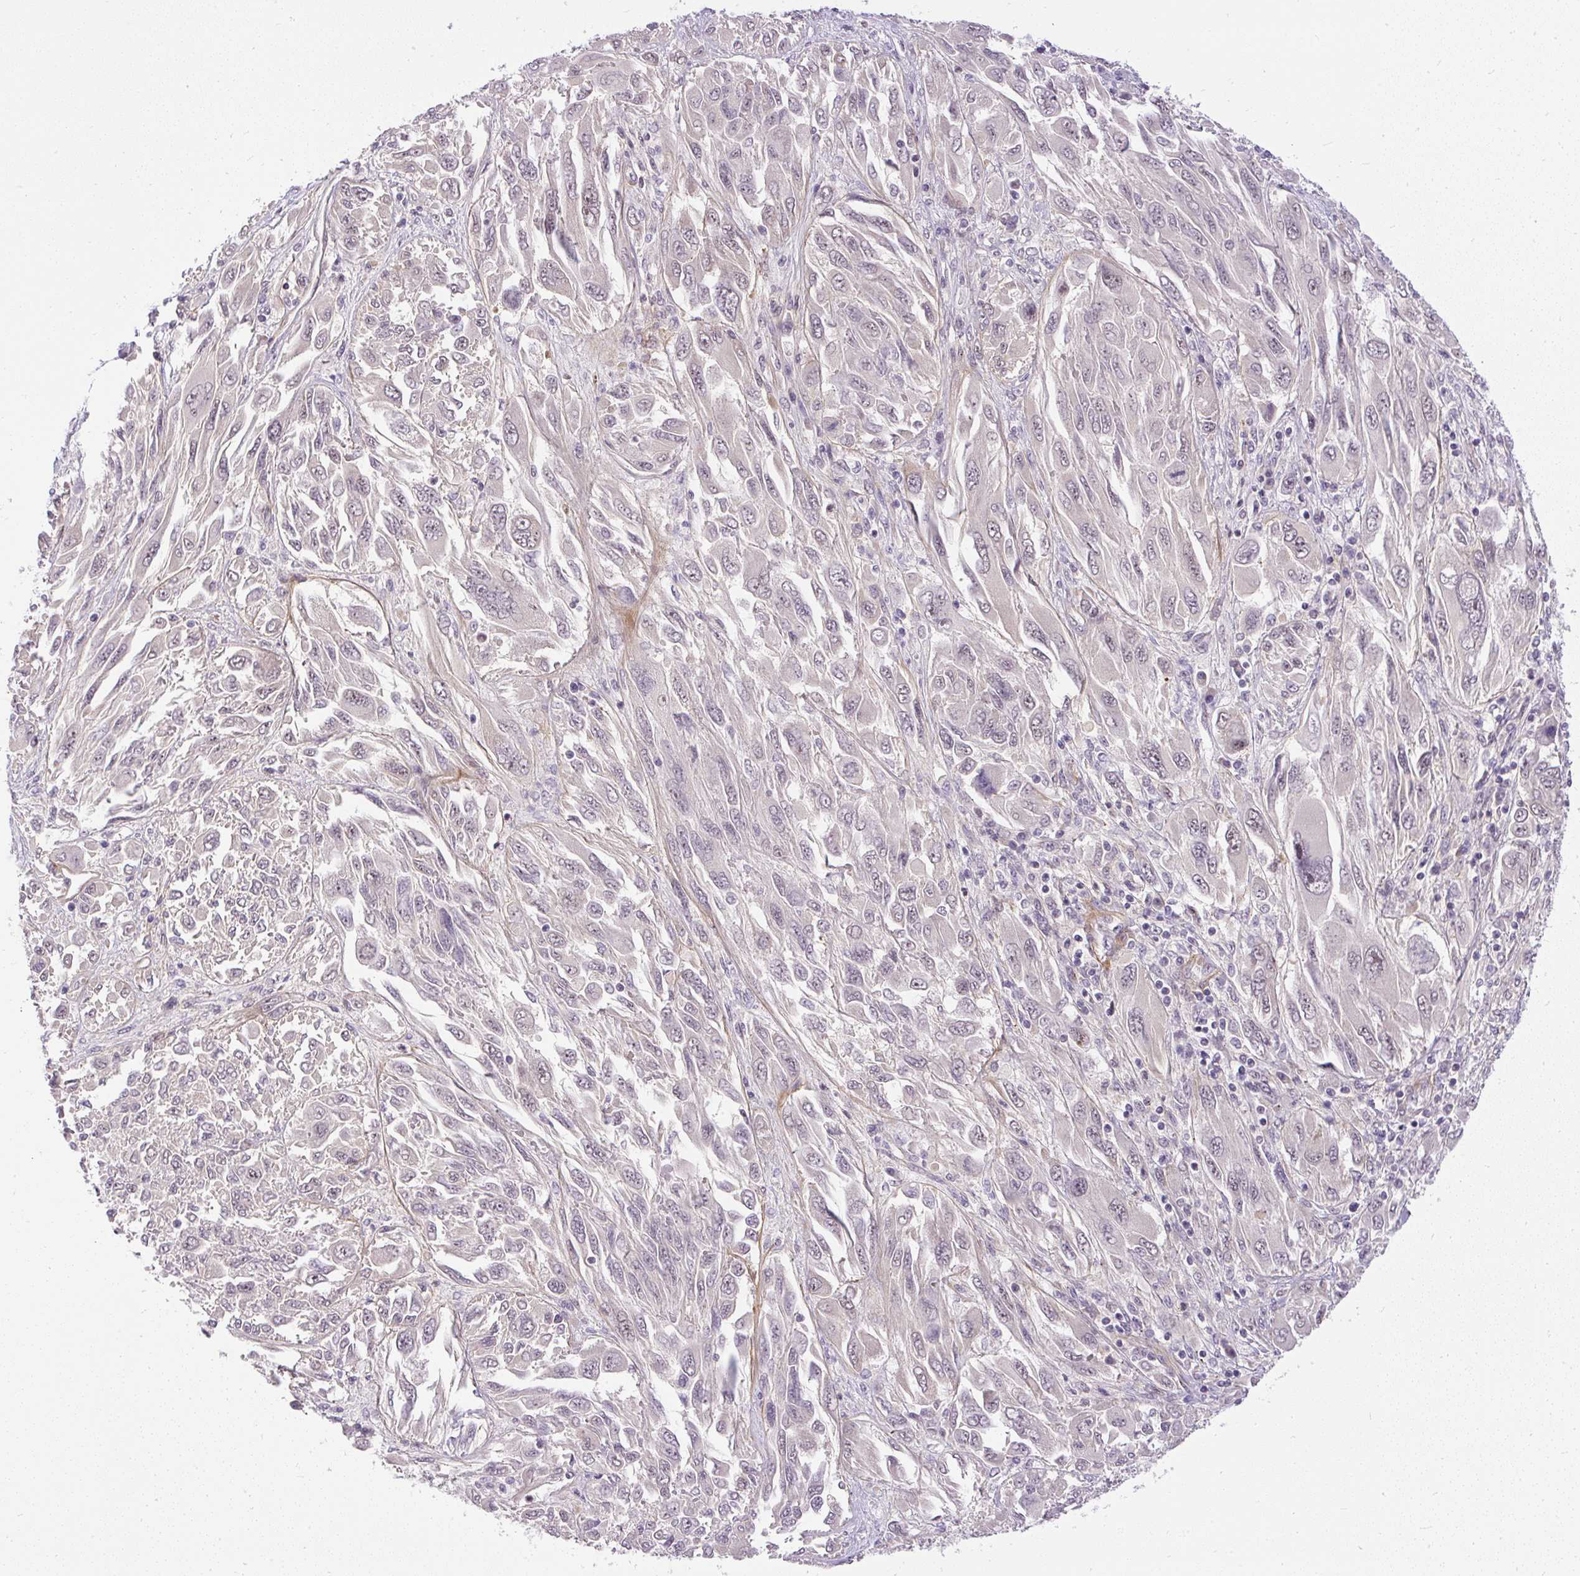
{"staining": {"intensity": "weak", "quantity": "<25%", "location": "nuclear"}, "tissue": "melanoma", "cell_type": "Tumor cells", "image_type": "cancer", "snomed": [{"axis": "morphology", "description": "Malignant melanoma, NOS"}, {"axis": "topography", "description": "Skin"}], "caption": "Immunohistochemistry (IHC) of human melanoma shows no staining in tumor cells.", "gene": "FAM117B", "patient": {"sex": "female", "age": 91}}